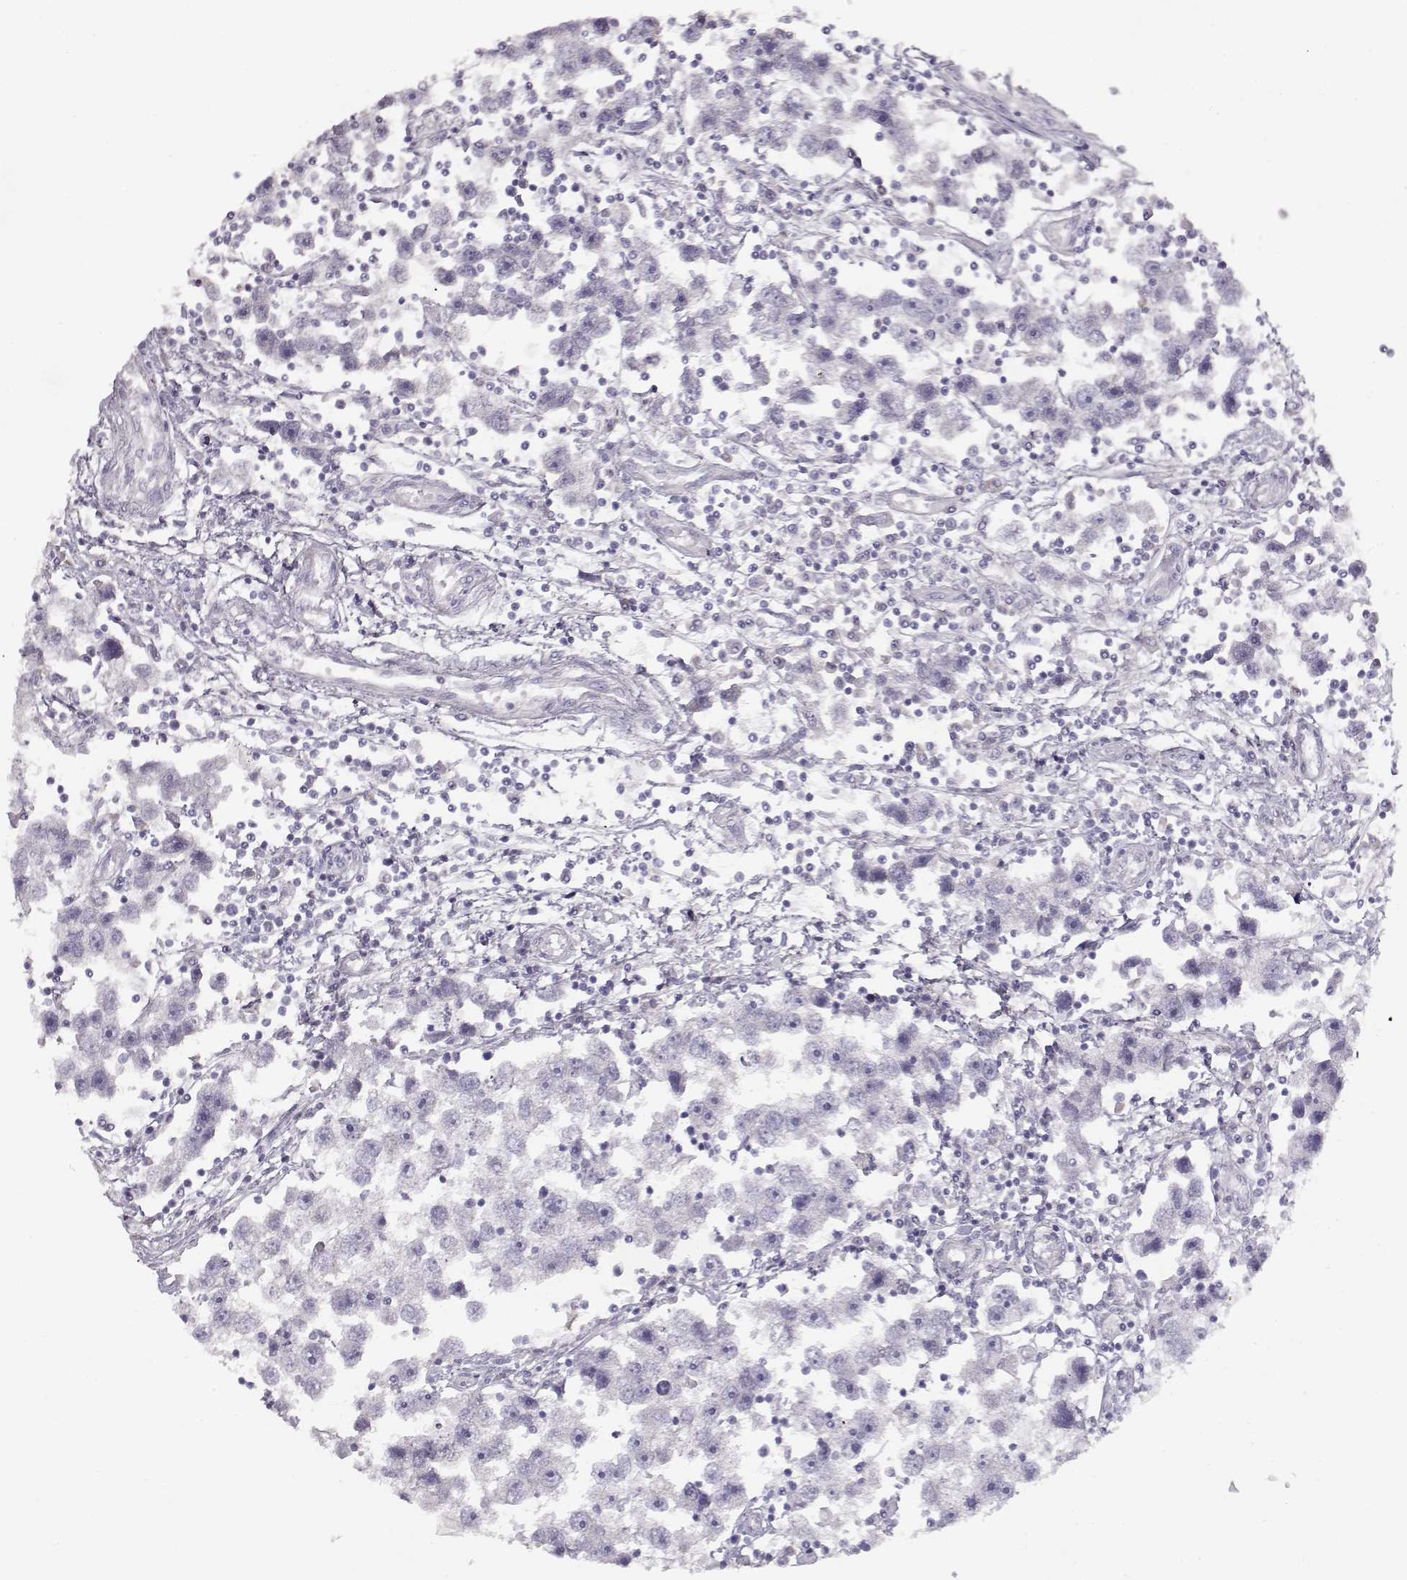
{"staining": {"intensity": "negative", "quantity": "none", "location": "none"}, "tissue": "testis cancer", "cell_type": "Tumor cells", "image_type": "cancer", "snomed": [{"axis": "morphology", "description": "Seminoma, NOS"}, {"axis": "topography", "description": "Testis"}], "caption": "IHC of seminoma (testis) shows no expression in tumor cells.", "gene": "GLIPR1L2", "patient": {"sex": "male", "age": 30}}